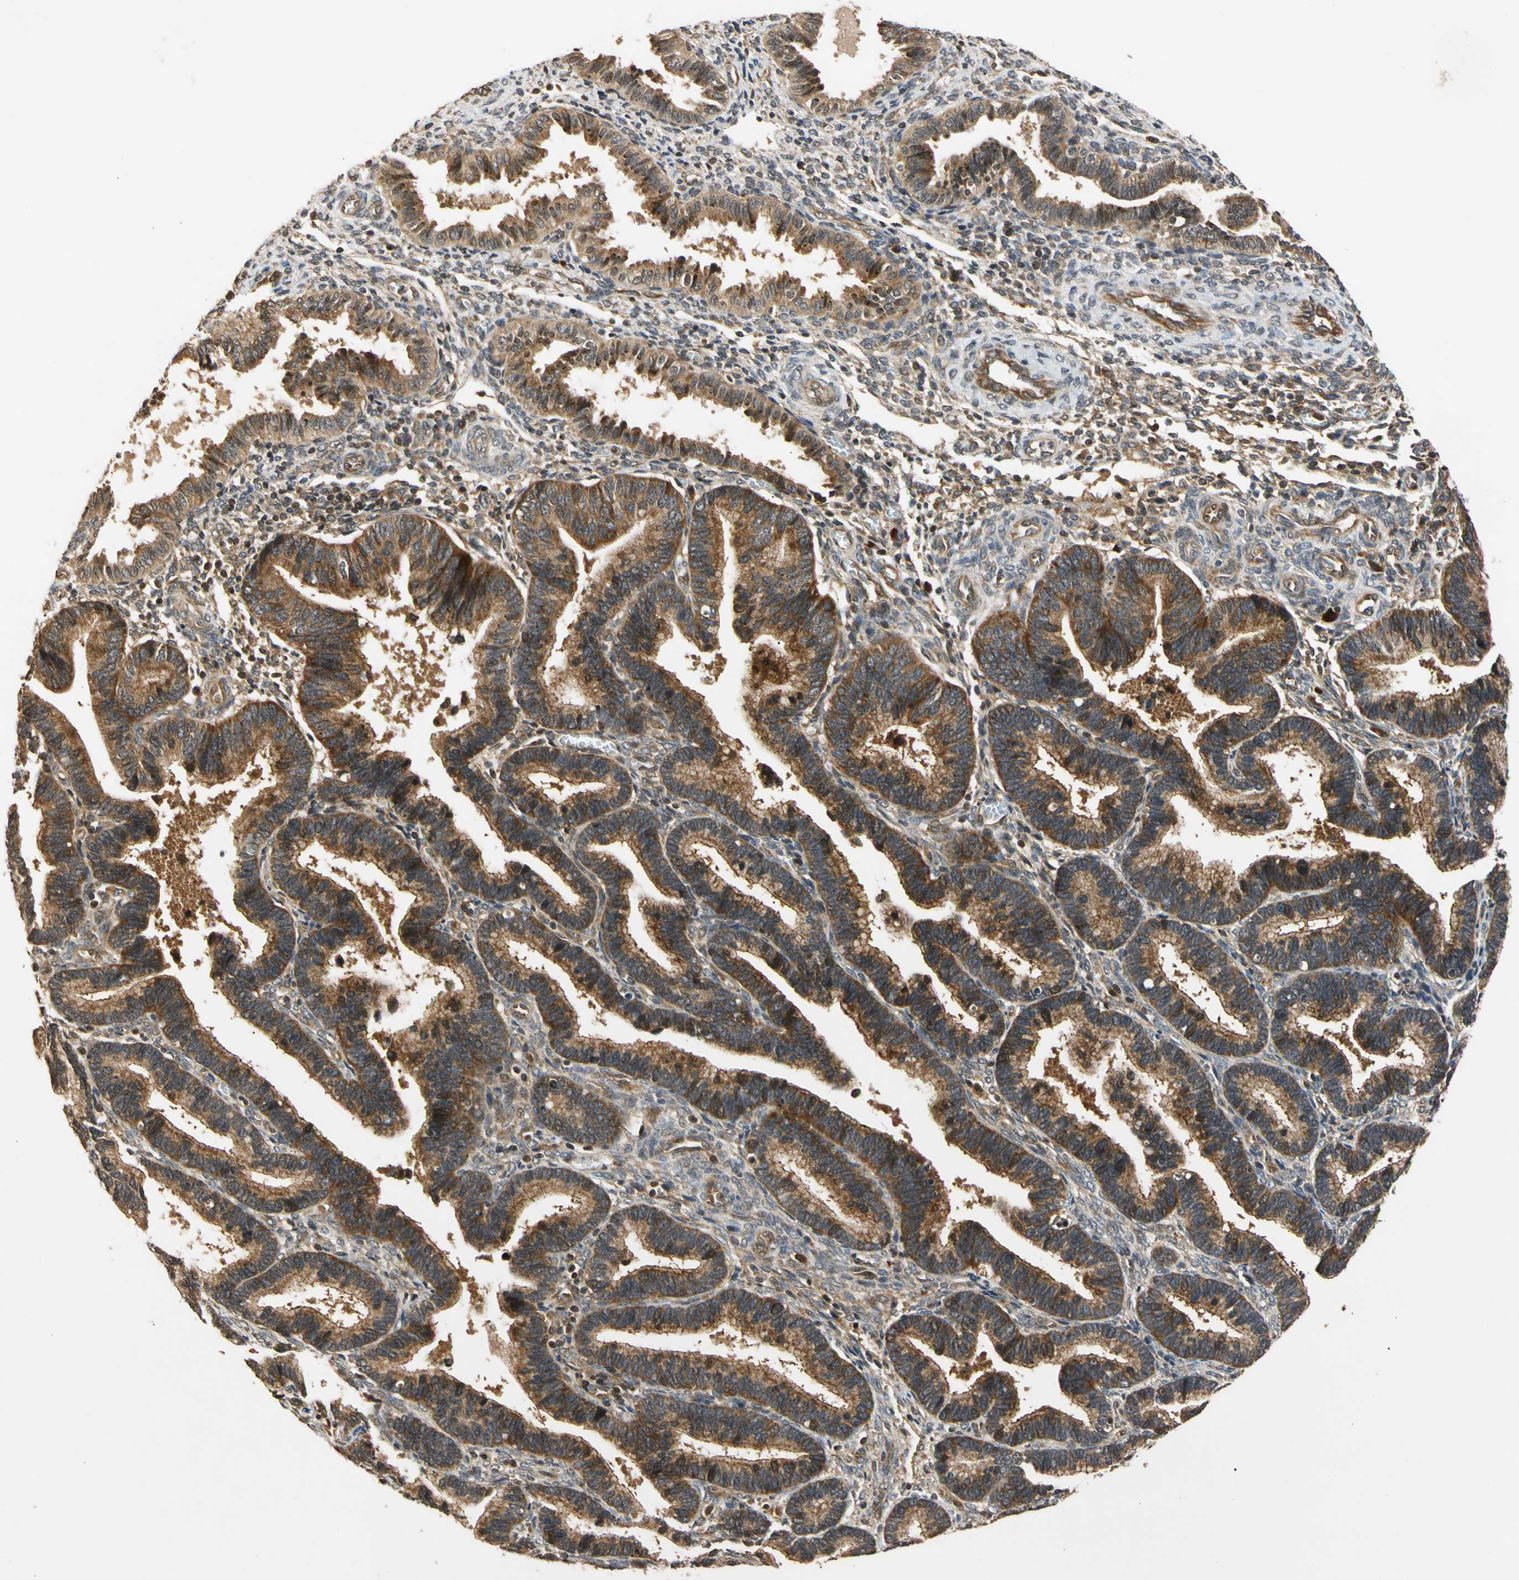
{"staining": {"intensity": "moderate", "quantity": "25%-75%", "location": "cytoplasmic/membranous"}, "tissue": "endometrium", "cell_type": "Cells in endometrial stroma", "image_type": "normal", "snomed": [{"axis": "morphology", "description": "Normal tissue, NOS"}, {"axis": "topography", "description": "Endometrium"}], "caption": "Moderate cytoplasmic/membranous expression for a protein is identified in about 25%-75% of cells in endometrial stroma of unremarkable endometrium using immunohistochemistry (IHC).", "gene": "MRPS22", "patient": {"sex": "female", "age": 36}}